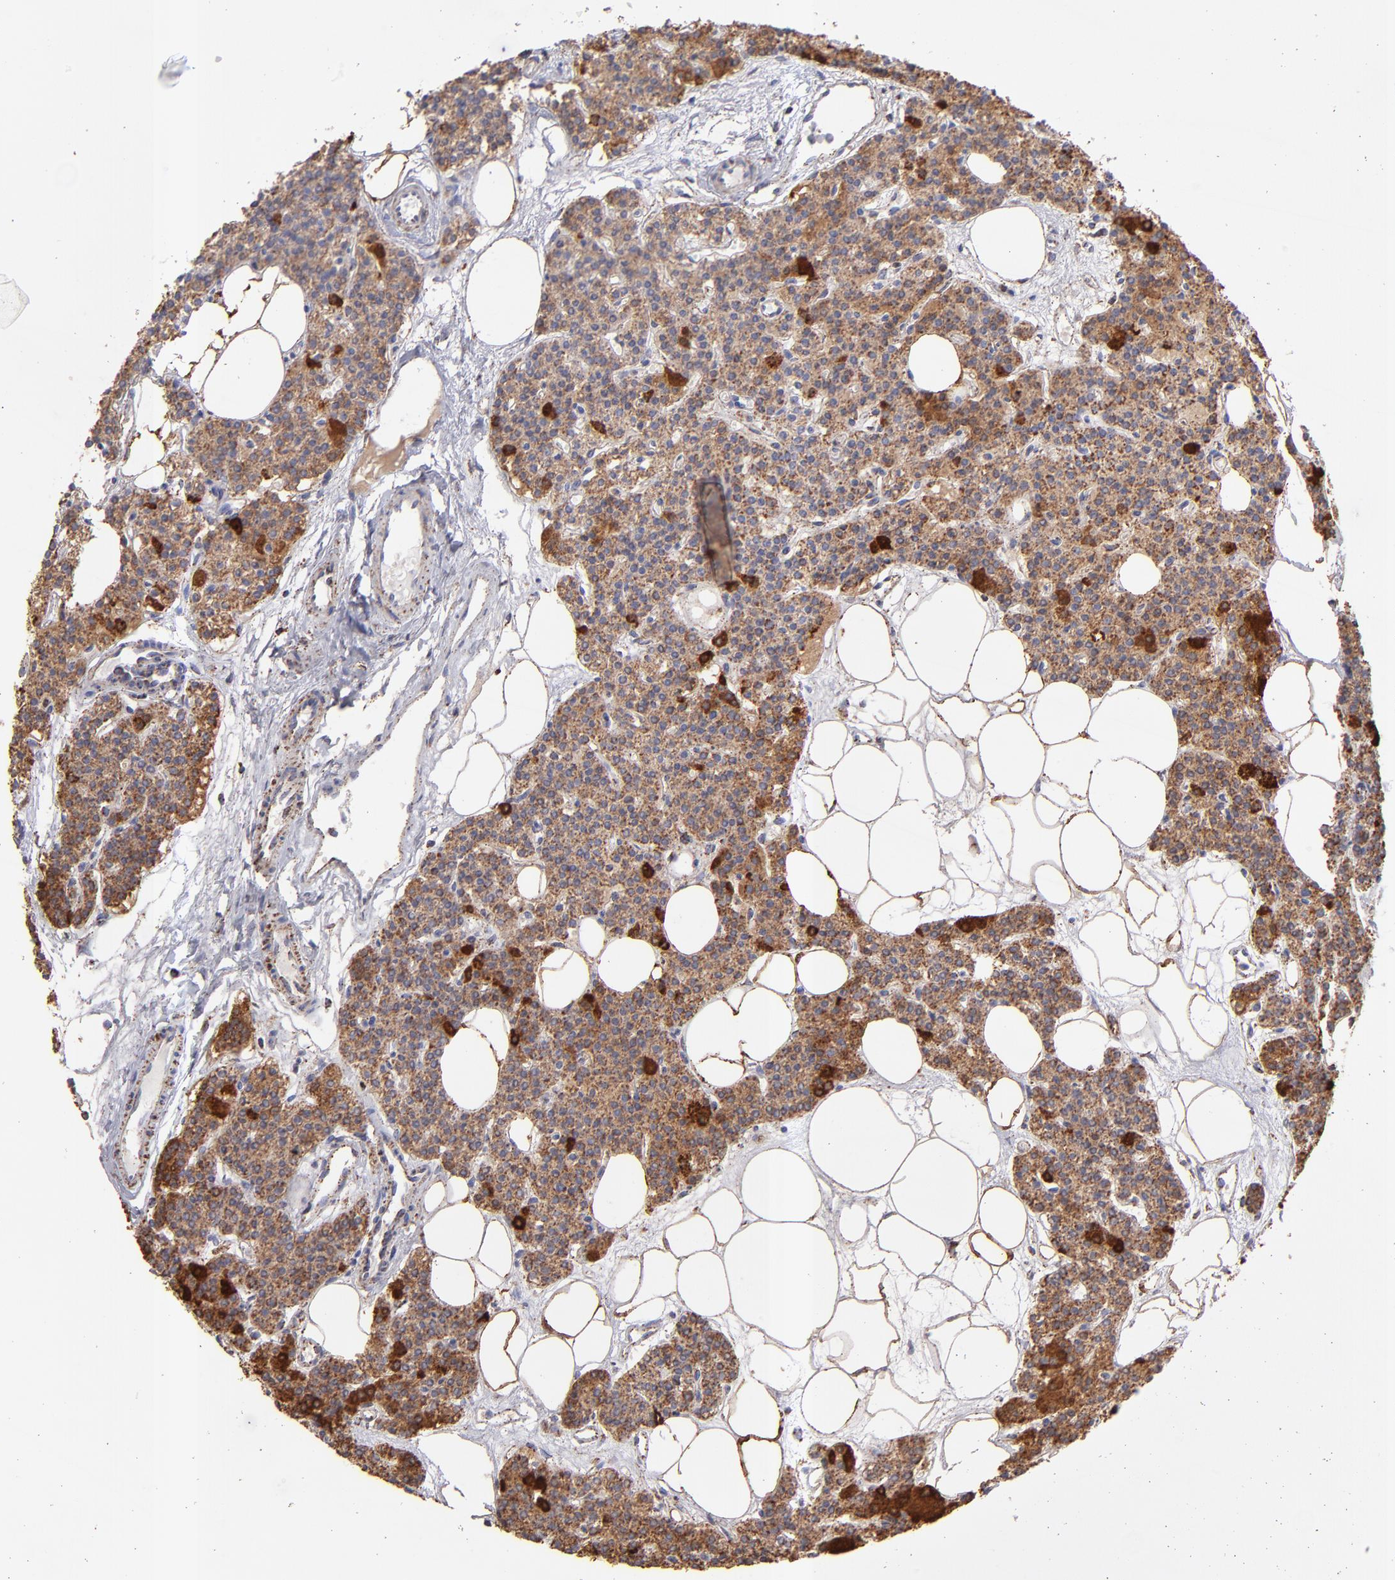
{"staining": {"intensity": "strong", "quantity": ">75%", "location": "cytoplasmic/membranous"}, "tissue": "parathyroid gland", "cell_type": "Glandular cells", "image_type": "normal", "snomed": [{"axis": "morphology", "description": "Normal tissue, NOS"}, {"axis": "topography", "description": "Parathyroid gland"}], "caption": "Glandular cells demonstrate high levels of strong cytoplasmic/membranous positivity in about >75% of cells in normal parathyroid gland.", "gene": "DLST", "patient": {"sex": "male", "age": 24}}